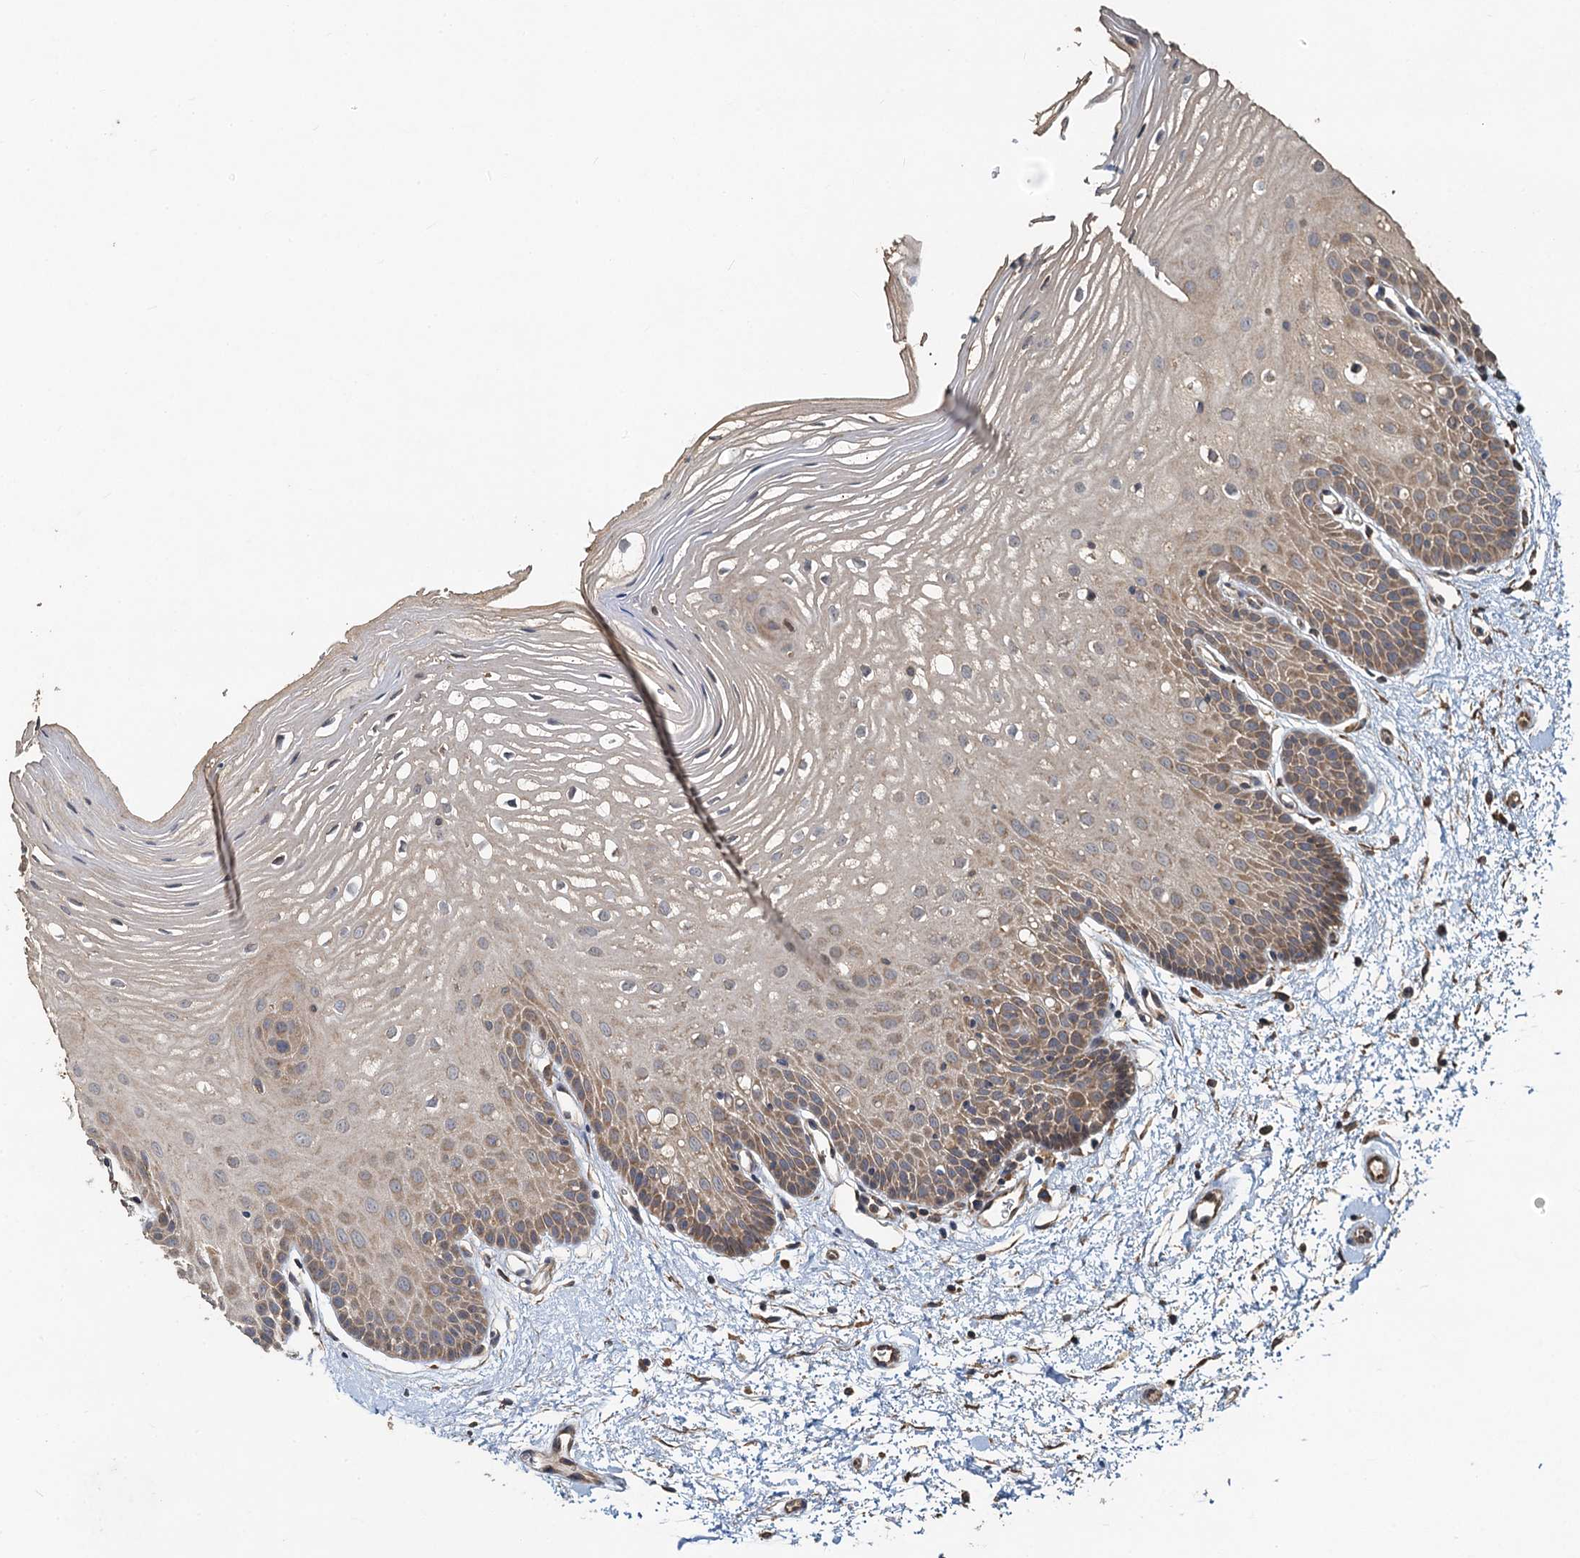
{"staining": {"intensity": "weak", "quantity": "25%-75%", "location": "cytoplasmic/membranous"}, "tissue": "oral mucosa", "cell_type": "Squamous epithelial cells", "image_type": "normal", "snomed": [{"axis": "morphology", "description": "Normal tissue, NOS"}, {"axis": "topography", "description": "Oral tissue"}, {"axis": "topography", "description": "Tounge, NOS"}], "caption": "A high-resolution micrograph shows IHC staining of unremarkable oral mucosa, which demonstrates weak cytoplasmic/membranous staining in approximately 25%-75% of squamous epithelial cells.", "gene": "HYI", "patient": {"sex": "female", "age": 73}}